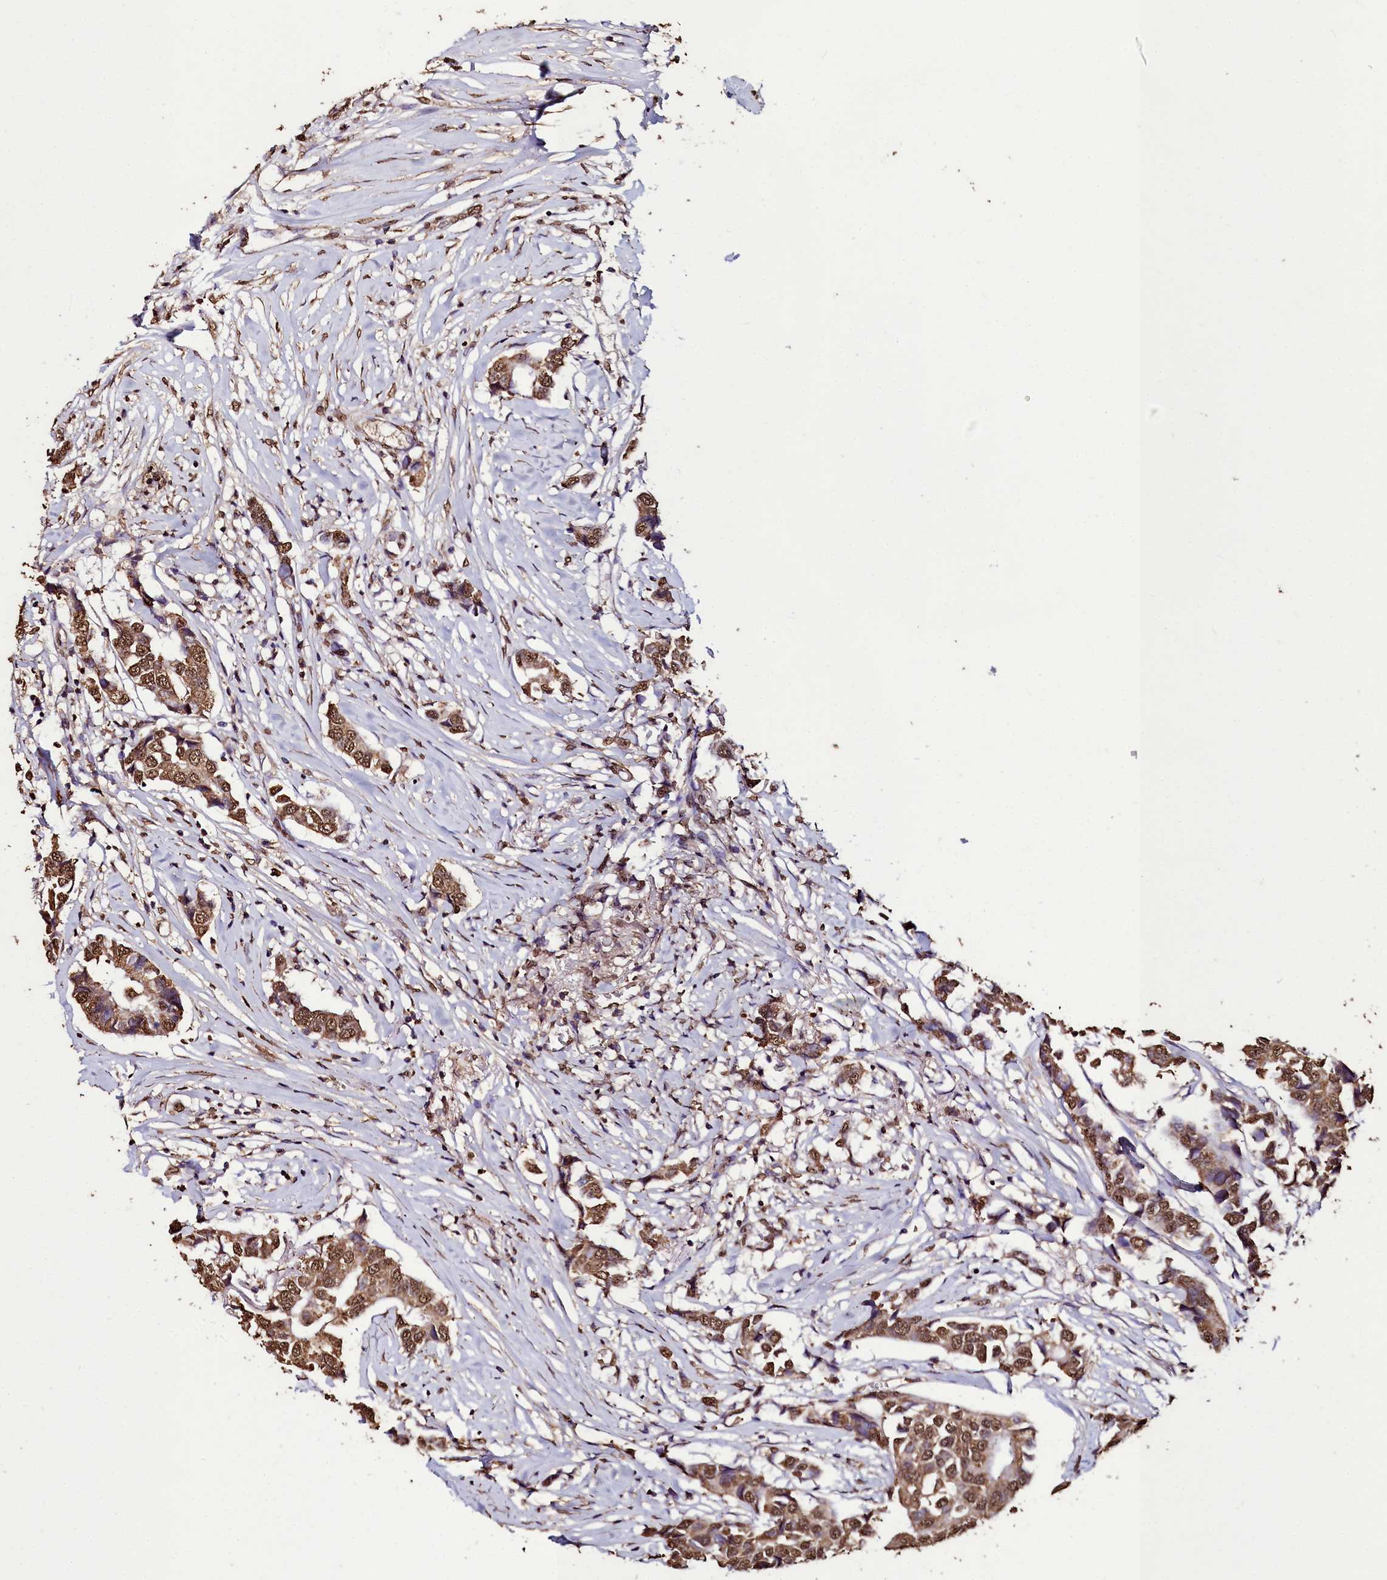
{"staining": {"intensity": "moderate", "quantity": ">75%", "location": "cytoplasmic/membranous,nuclear"}, "tissue": "breast cancer", "cell_type": "Tumor cells", "image_type": "cancer", "snomed": [{"axis": "morphology", "description": "Duct carcinoma"}, {"axis": "topography", "description": "Breast"}], "caption": "Immunohistochemical staining of breast cancer (intraductal carcinoma) reveals medium levels of moderate cytoplasmic/membranous and nuclear protein expression in about >75% of tumor cells.", "gene": "TRIP6", "patient": {"sex": "female", "age": 80}}